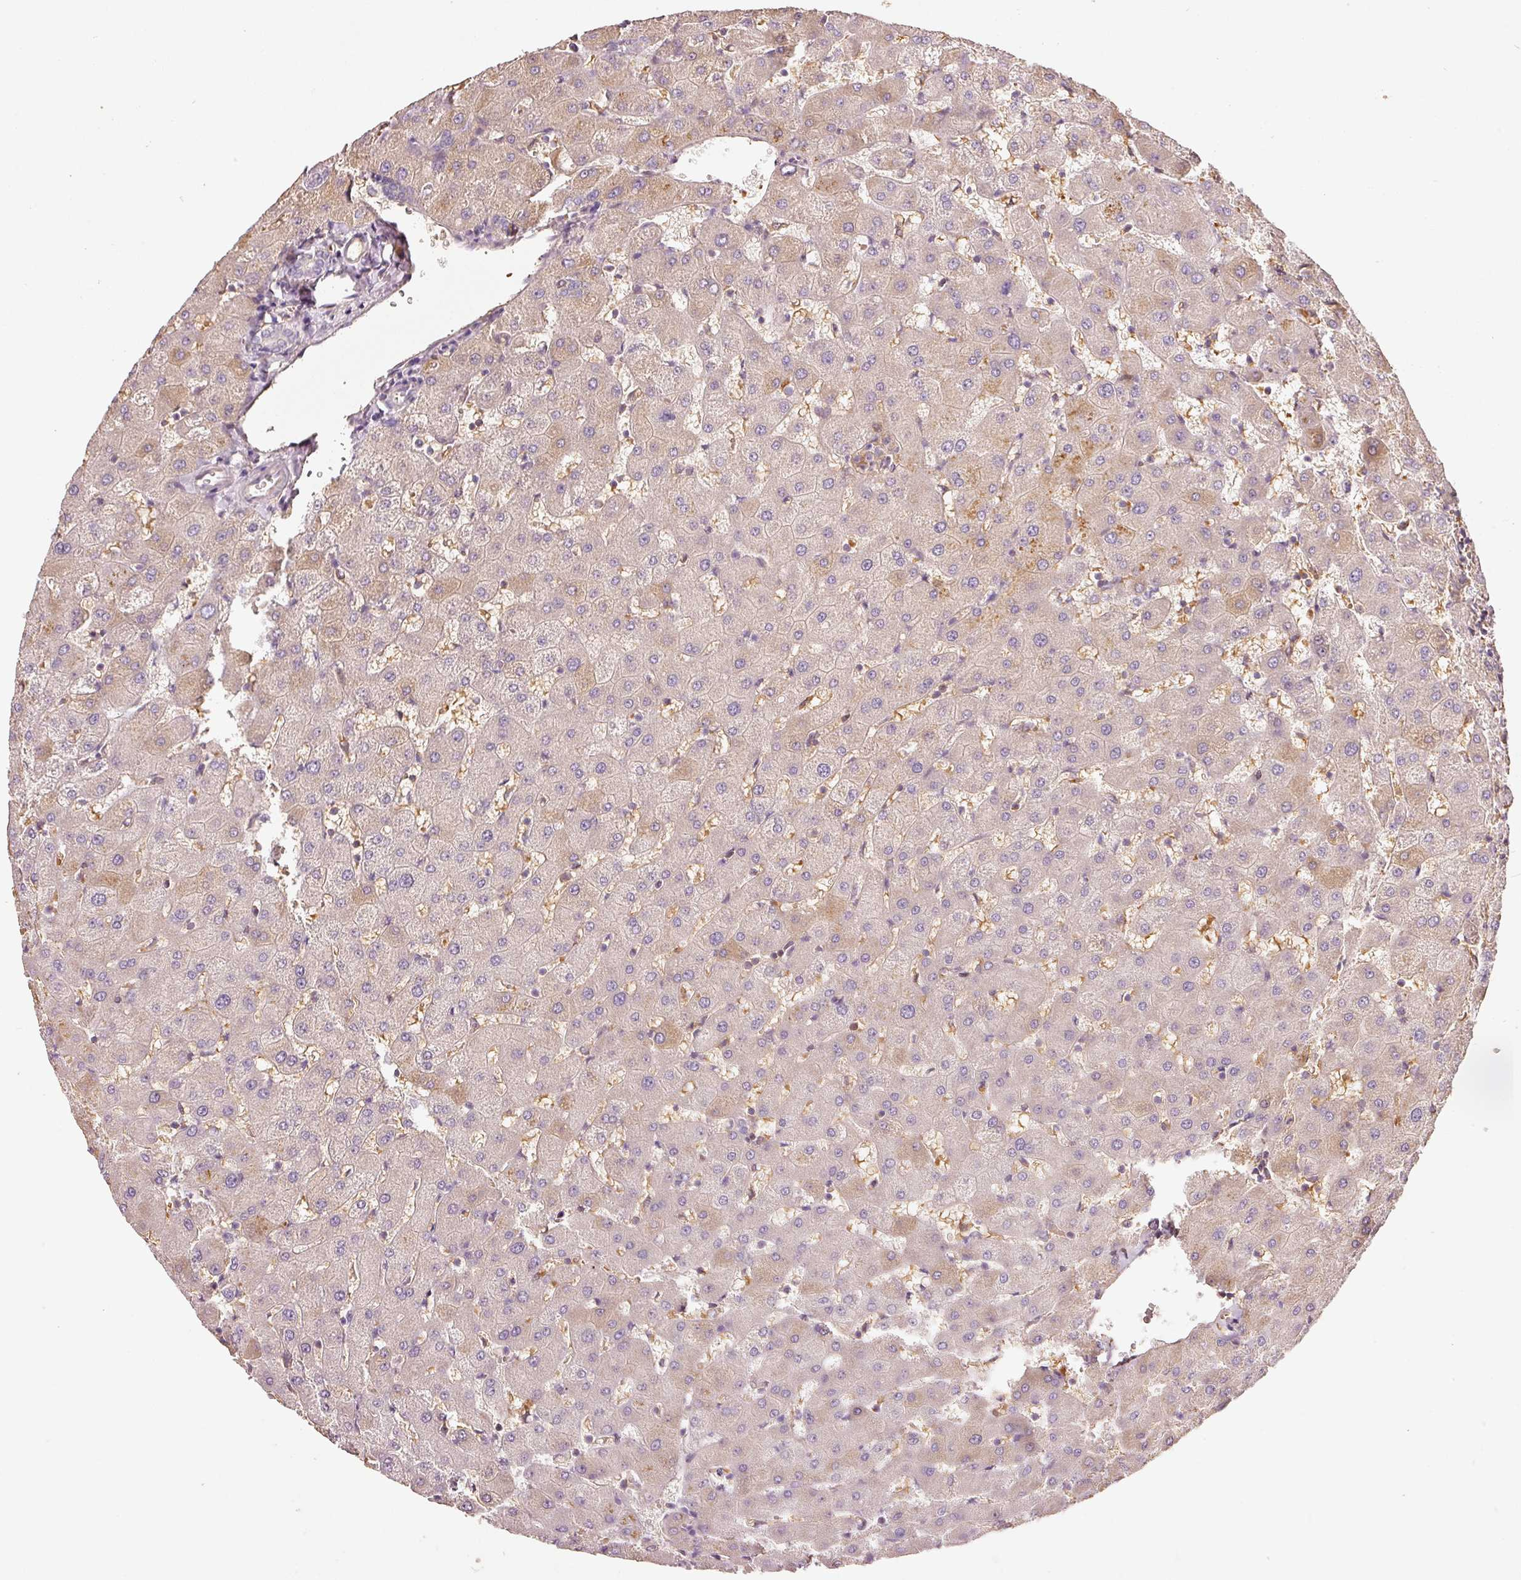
{"staining": {"intensity": "negative", "quantity": "none", "location": "none"}, "tissue": "liver", "cell_type": "Cholangiocytes", "image_type": "normal", "snomed": [{"axis": "morphology", "description": "Normal tissue, NOS"}, {"axis": "topography", "description": "Liver"}], "caption": "Human liver stained for a protein using IHC demonstrates no staining in cholangiocytes.", "gene": "ZNF460", "patient": {"sex": "female", "age": 63}}